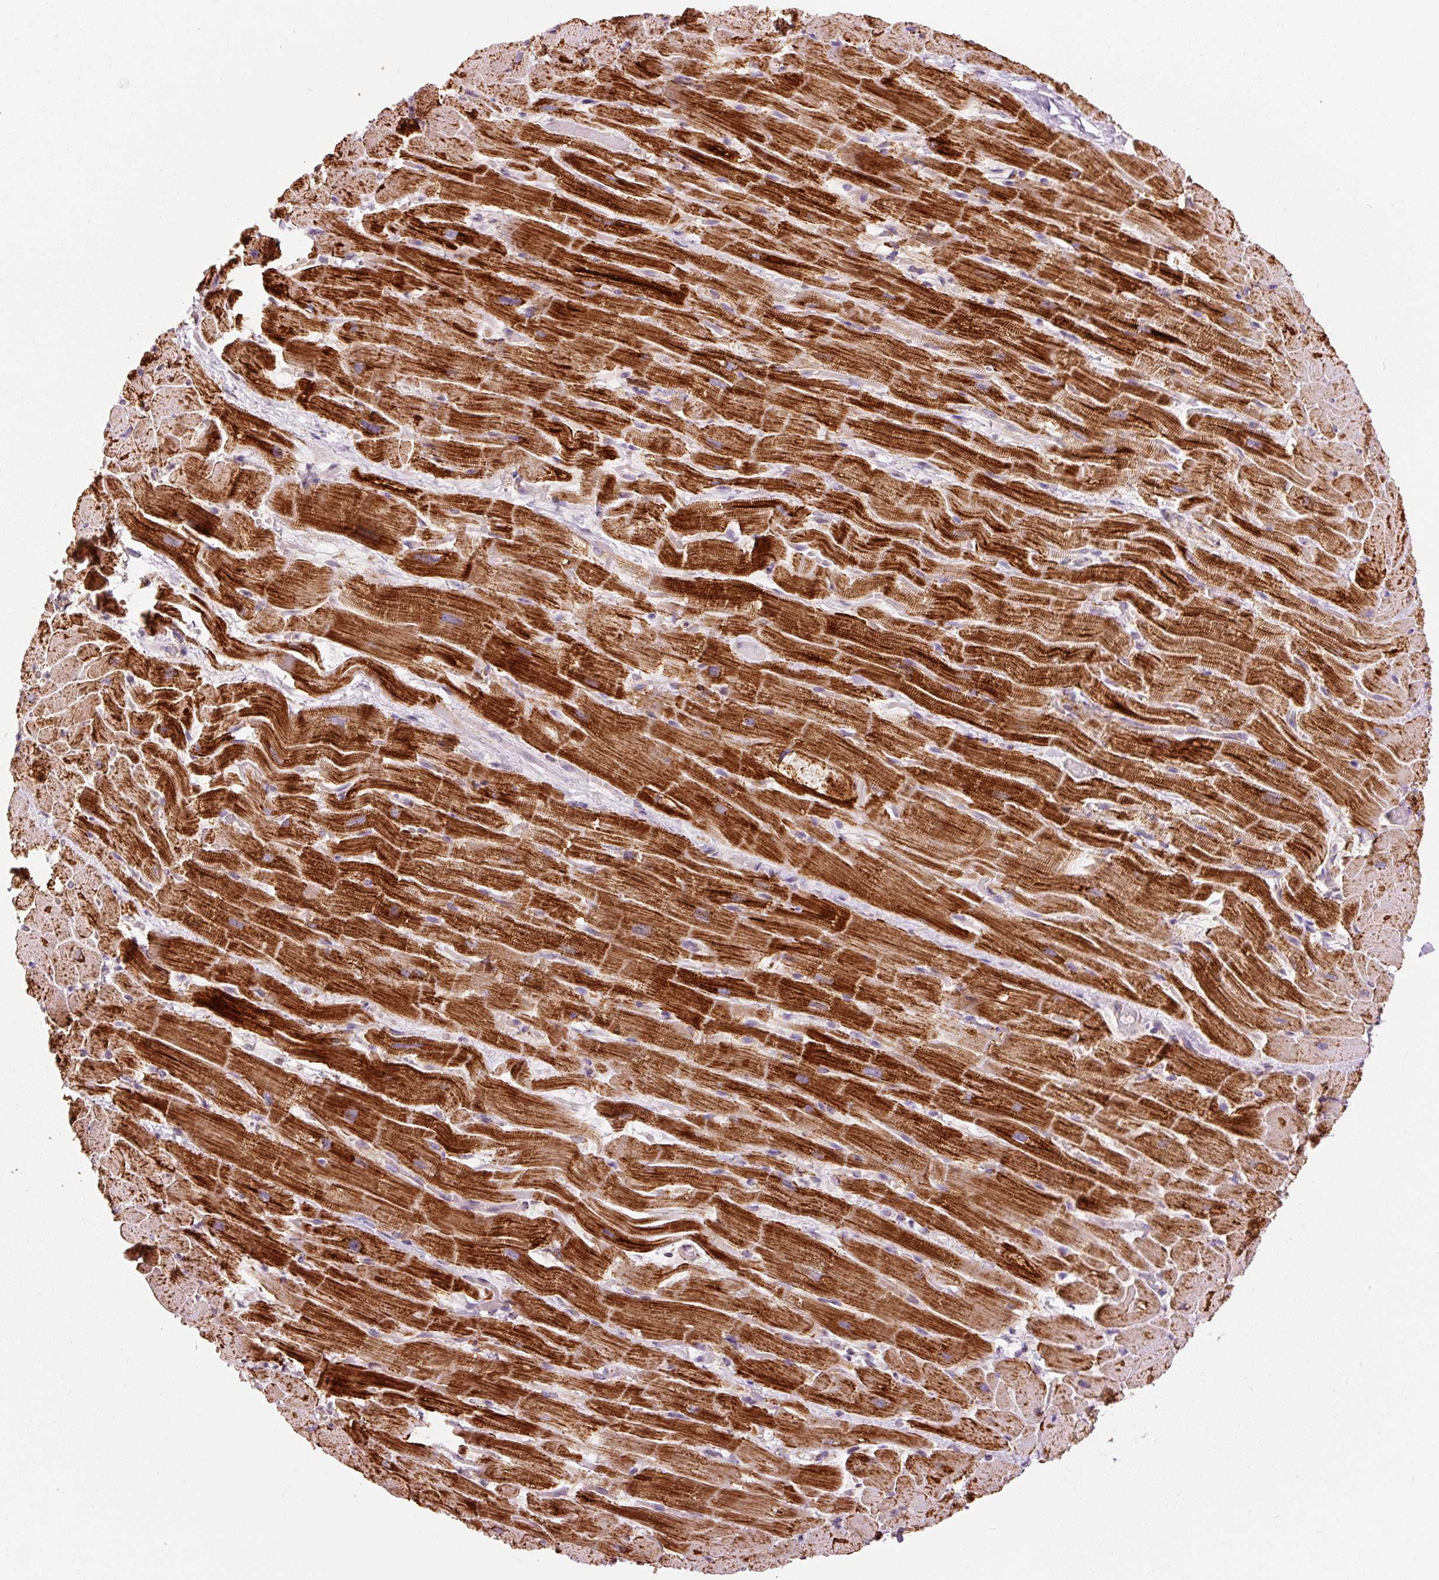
{"staining": {"intensity": "strong", "quantity": ">75%", "location": "cytoplasmic/membranous"}, "tissue": "heart muscle", "cell_type": "Cardiomyocytes", "image_type": "normal", "snomed": [{"axis": "morphology", "description": "Normal tissue, NOS"}, {"axis": "topography", "description": "Heart"}], "caption": "Immunohistochemistry (IHC) photomicrograph of unremarkable heart muscle: human heart muscle stained using immunohistochemistry reveals high levels of strong protein expression localized specifically in the cytoplasmic/membranous of cardiomyocytes, appearing as a cytoplasmic/membranous brown color.", "gene": "NDUFB4", "patient": {"sex": "male", "age": 37}}